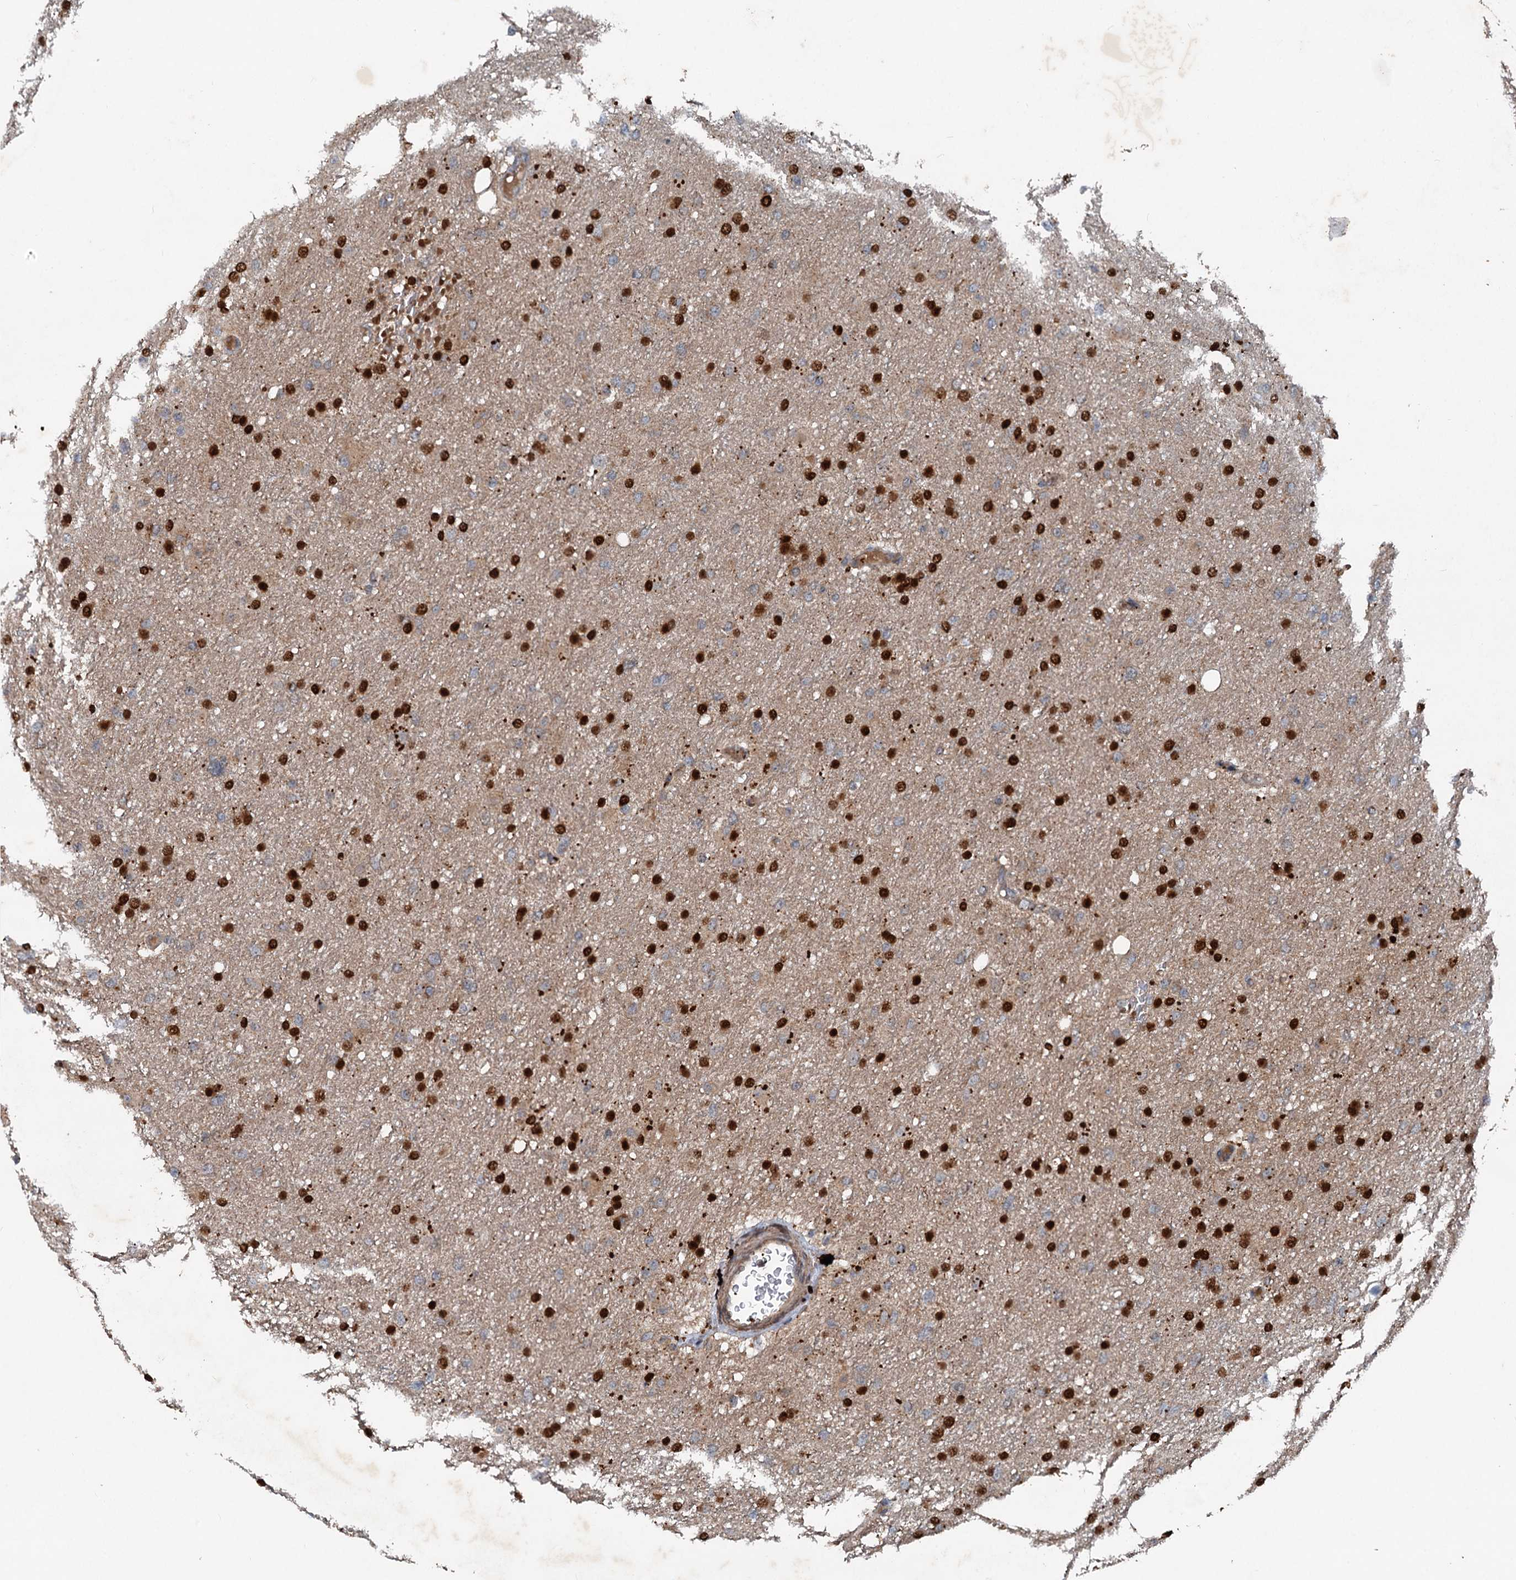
{"staining": {"intensity": "strong", "quantity": ">75%", "location": "nuclear"}, "tissue": "glioma", "cell_type": "Tumor cells", "image_type": "cancer", "snomed": [{"axis": "morphology", "description": "Glioma, malignant, High grade"}, {"axis": "topography", "description": "Cerebral cortex"}], "caption": "IHC of human malignant high-grade glioma displays high levels of strong nuclear expression in approximately >75% of tumor cells. The staining is performed using DAB (3,3'-diaminobenzidine) brown chromogen to label protein expression. The nuclei are counter-stained blue using hematoxylin.", "gene": "N4BP2L2", "patient": {"sex": "female", "age": 36}}